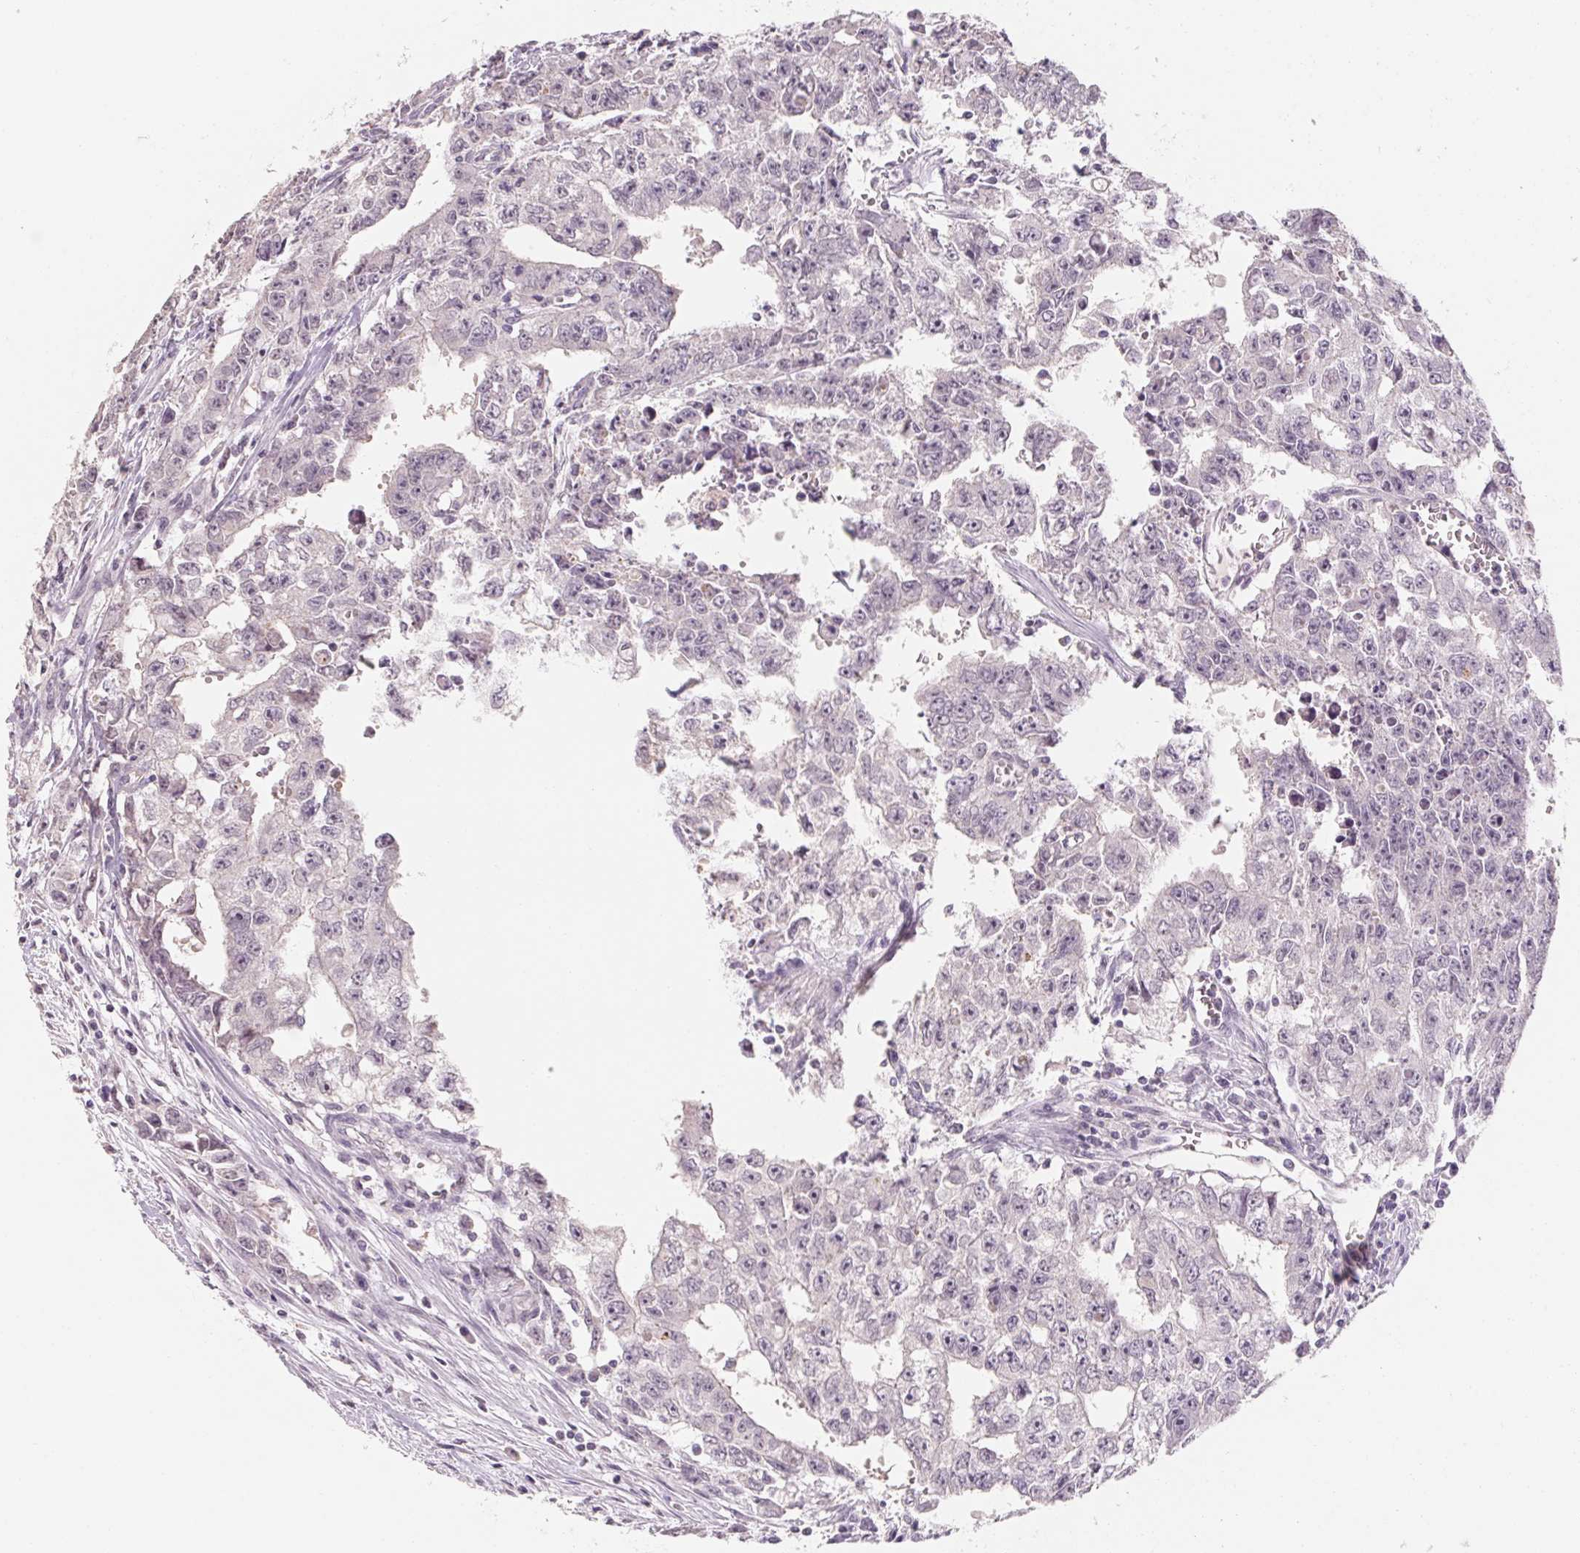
{"staining": {"intensity": "negative", "quantity": "none", "location": "none"}, "tissue": "testis cancer", "cell_type": "Tumor cells", "image_type": "cancer", "snomed": [{"axis": "morphology", "description": "Carcinoma, Embryonal, NOS"}, {"axis": "morphology", "description": "Teratoma, malignant, NOS"}, {"axis": "topography", "description": "Testis"}], "caption": "A photomicrograph of malignant teratoma (testis) stained for a protein displays no brown staining in tumor cells. (DAB IHC with hematoxylin counter stain).", "gene": "CAPZA3", "patient": {"sex": "male", "age": 24}}